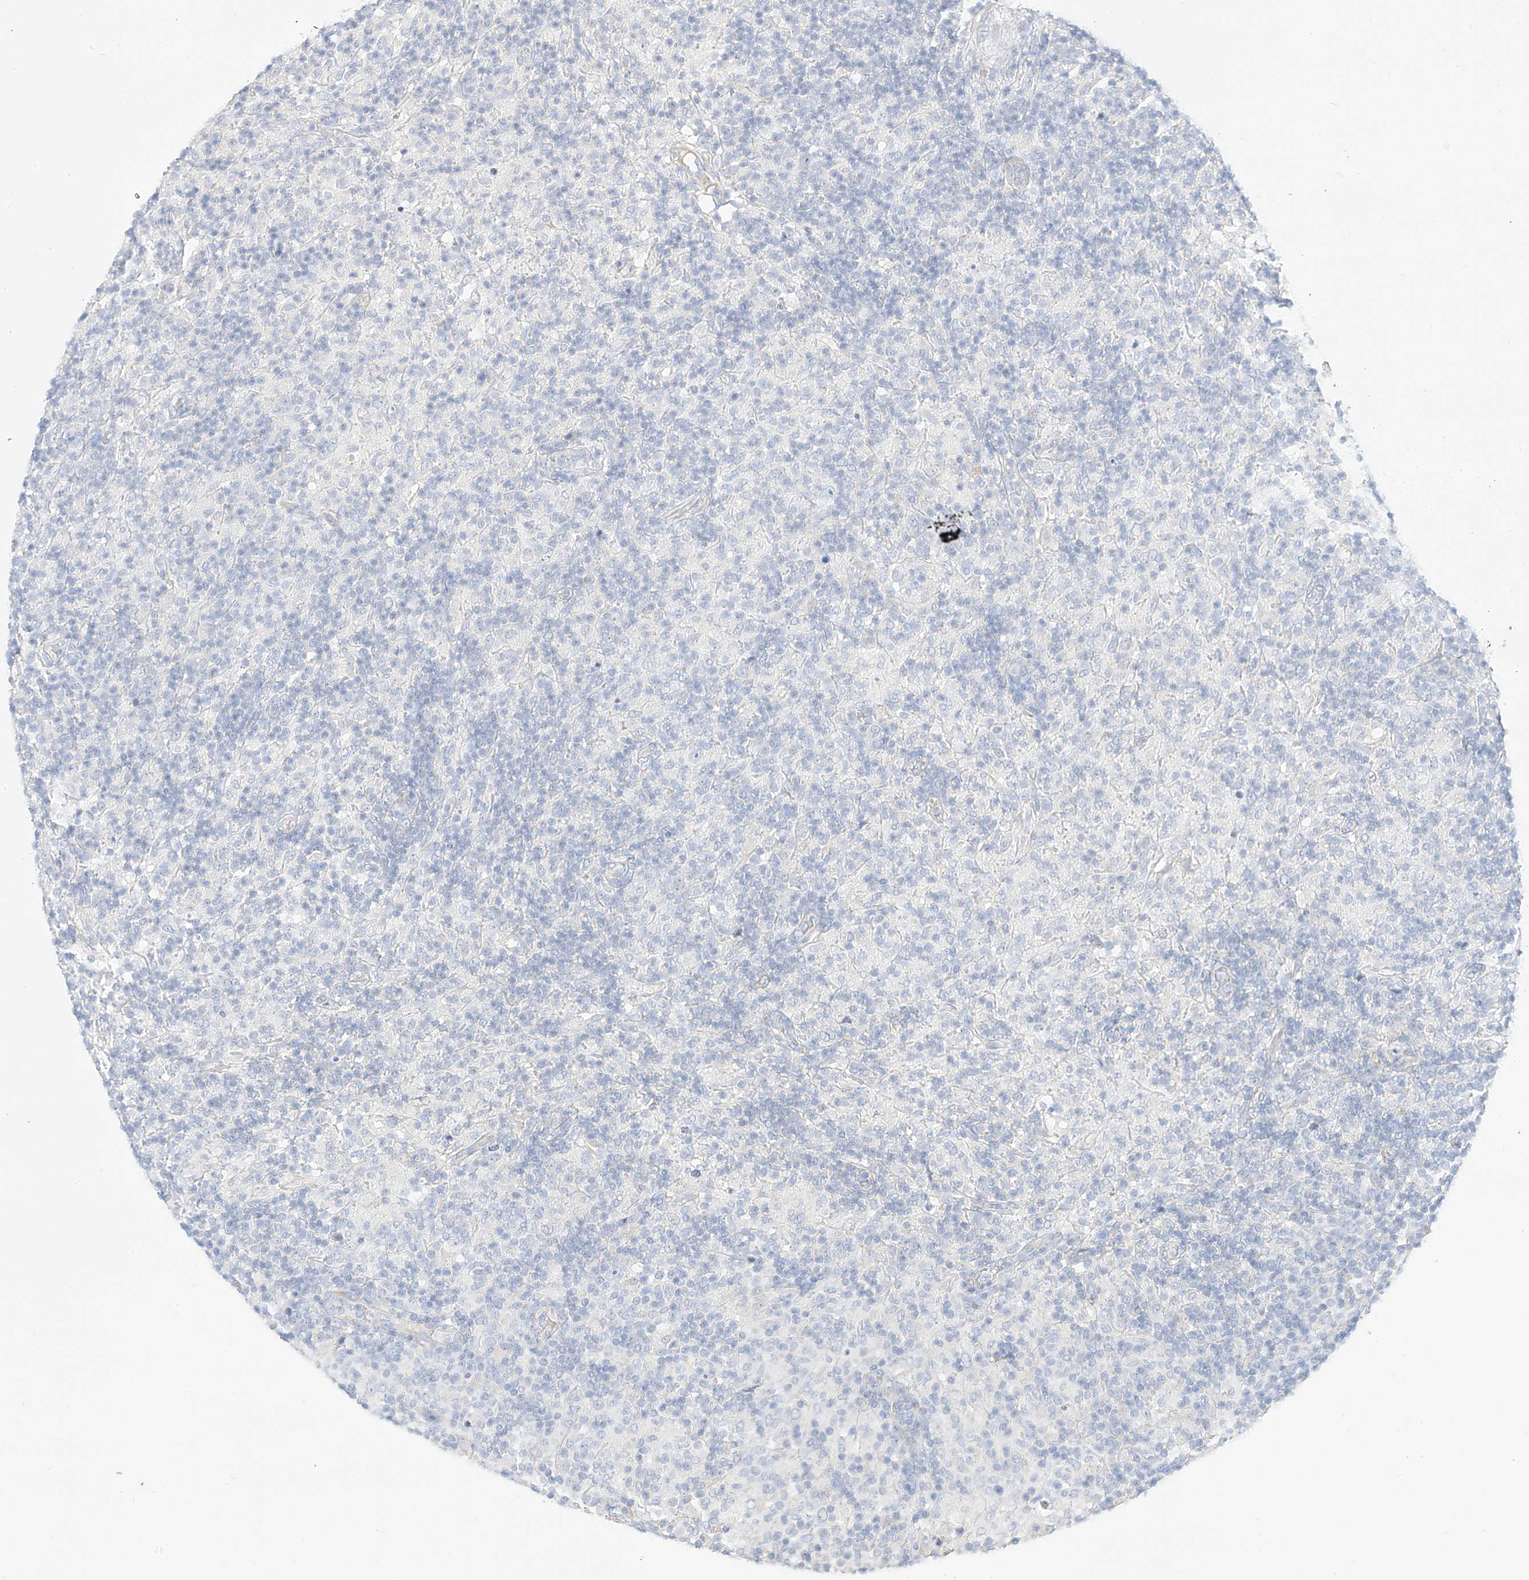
{"staining": {"intensity": "negative", "quantity": "none", "location": "none"}, "tissue": "lymphoma", "cell_type": "Tumor cells", "image_type": "cancer", "snomed": [{"axis": "morphology", "description": "Hodgkin's disease, NOS"}, {"axis": "topography", "description": "Lymph node"}], "caption": "Hodgkin's disease was stained to show a protein in brown. There is no significant expression in tumor cells. The staining is performed using DAB (3,3'-diaminobenzidine) brown chromogen with nuclei counter-stained in using hematoxylin.", "gene": "RASA2", "patient": {"sex": "male", "age": 70}}